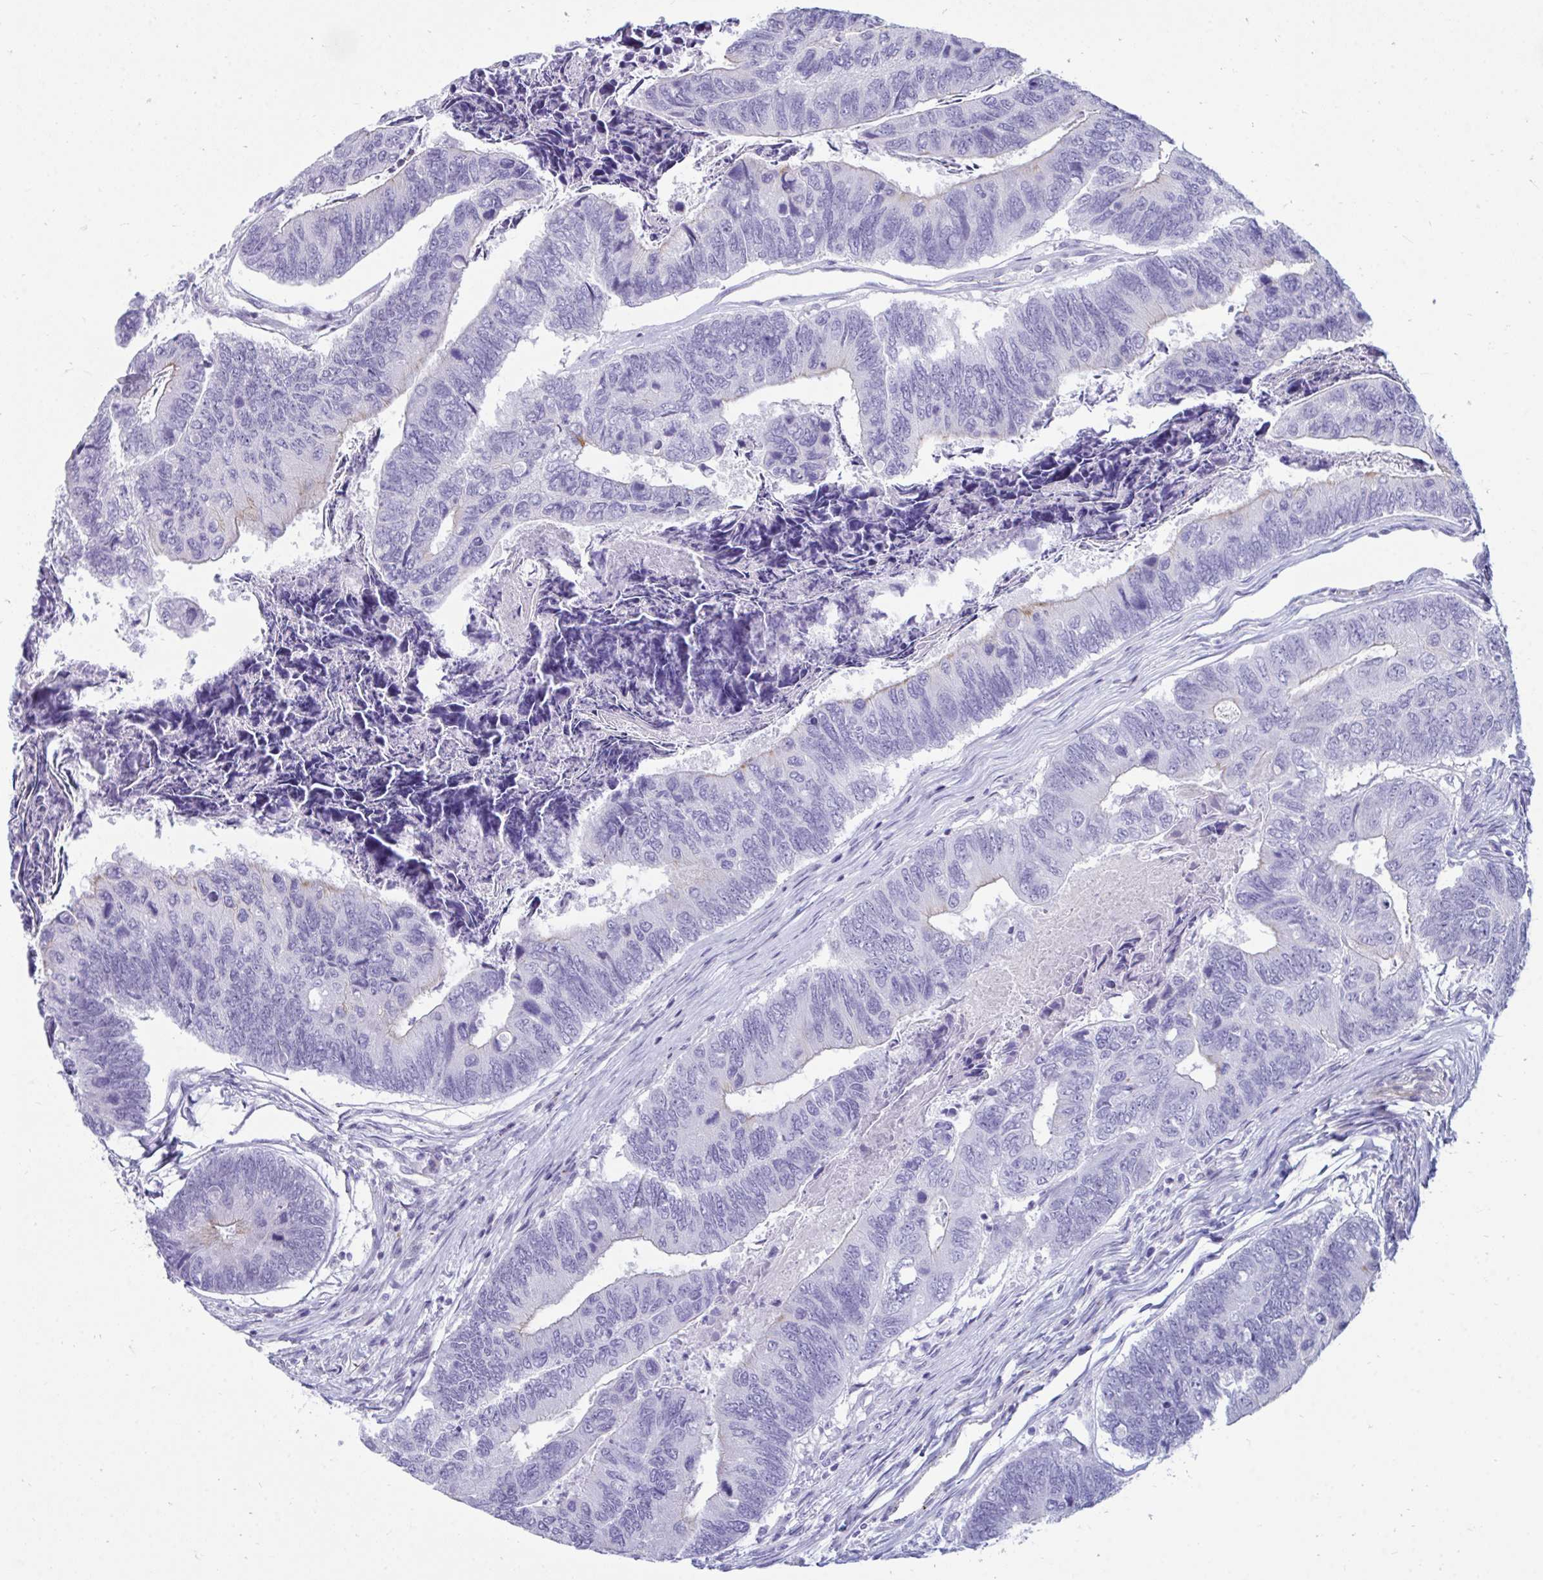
{"staining": {"intensity": "negative", "quantity": "none", "location": "none"}, "tissue": "colorectal cancer", "cell_type": "Tumor cells", "image_type": "cancer", "snomed": [{"axis": "morphology", "description": "Adenocarcinoma, NOS"}, {"axis": "topography", "description": "Colon"}], "caption": "Micrograph shows no significant protein staining in tumor cells of adenocarcinoma (colorectal).", "gene": "UBL3", "patient": {"sex": "female", "age": 67}}